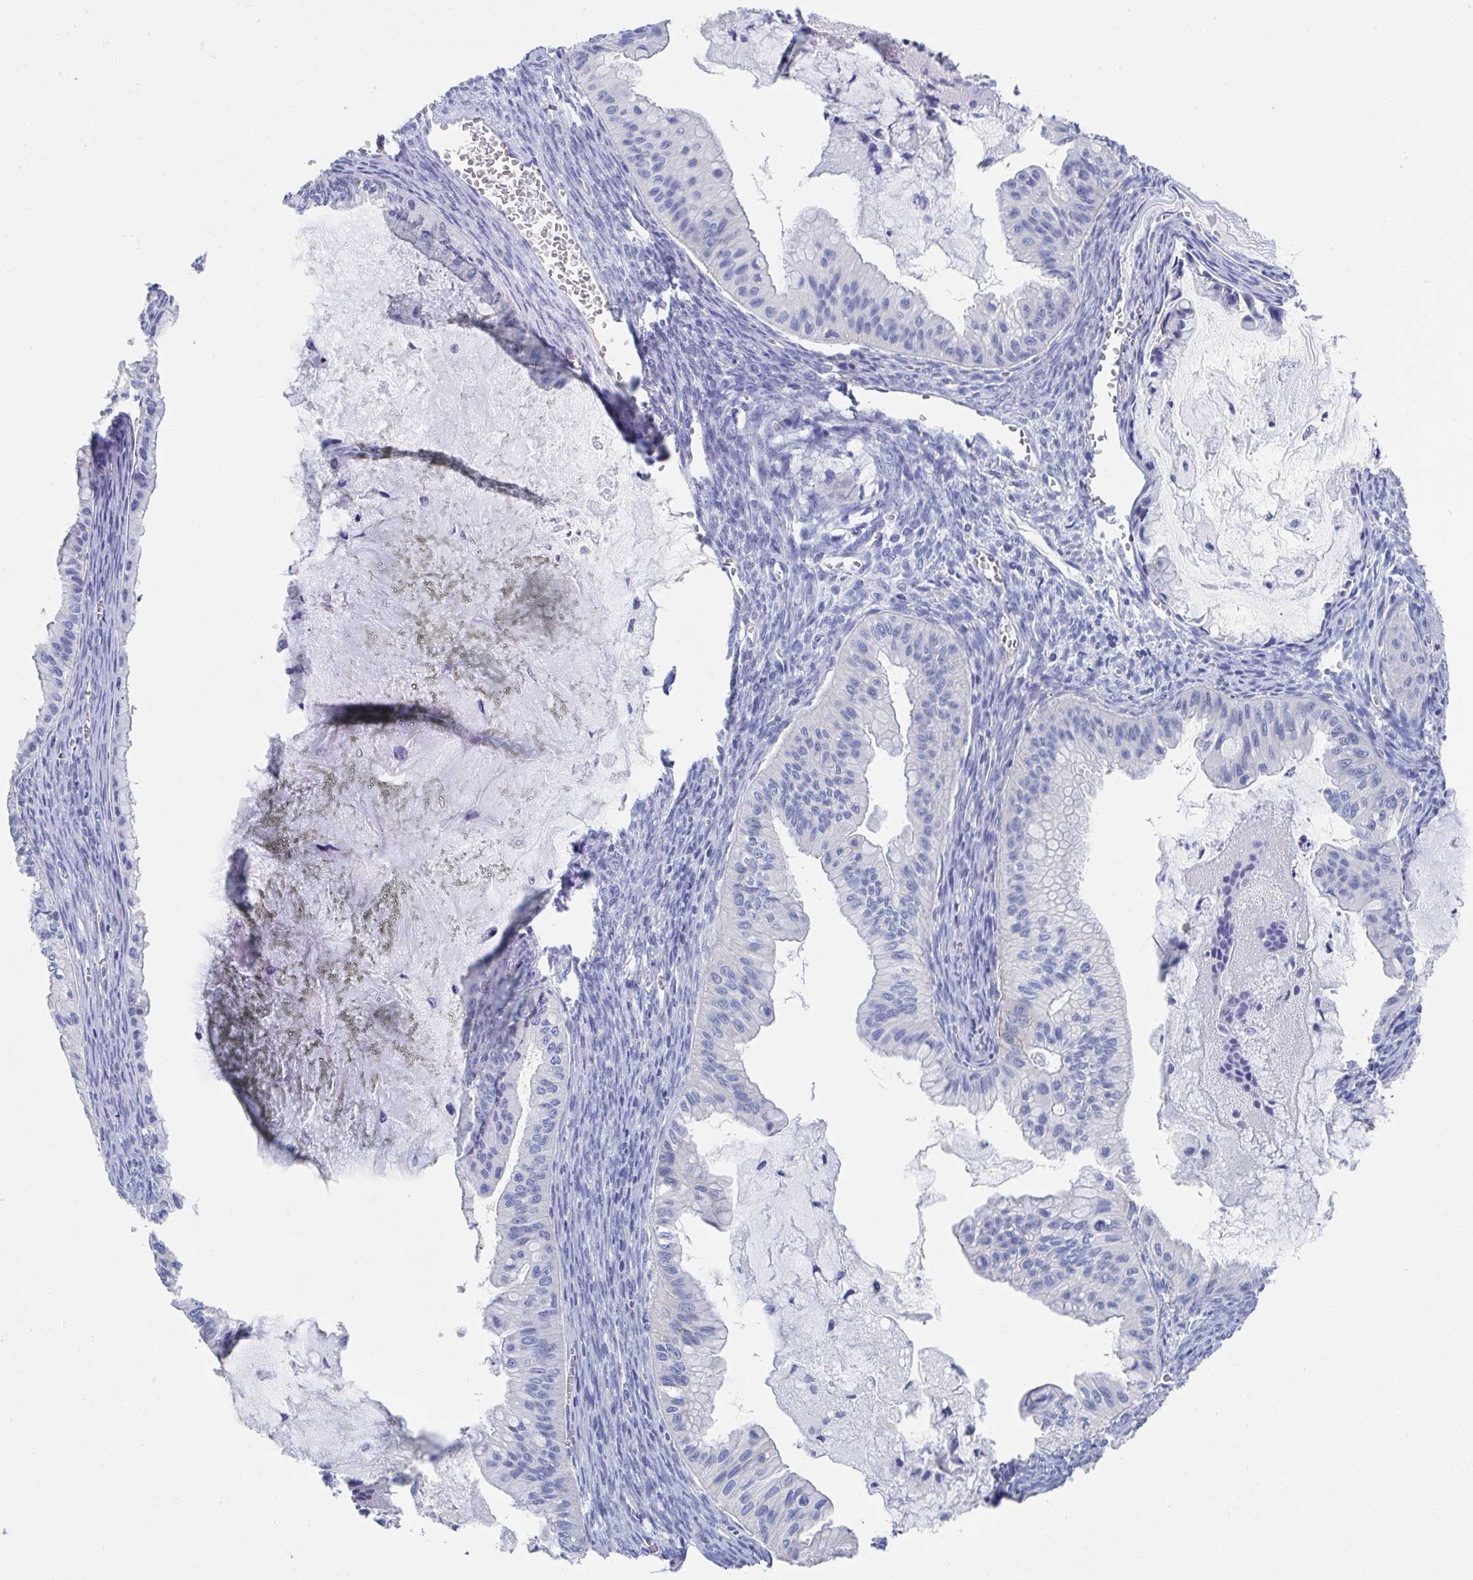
{"staining": {"intensity": "negative", "quantity": "none", "location": "none"}, "tissue": "ovarian cancer", "cell_type": "Tumor cells", "image_type": "cancer", "snomed": [{"axis": "morphology", "description": "Cystadenocarcinoma, mucinous, NOS"}, {"axis": "topography", "description": "Ovary"}], "caption": "This photomicrograph is of ovarian cancer (mucinous cystadenocarcinoma) stained with immunohistochemistry to label a protein in brown with the nuclei are counter-stained blue. There is no staining in tumor cells.", "gene": "CDH2", "patient": {"sex": "female", "age": 72}}